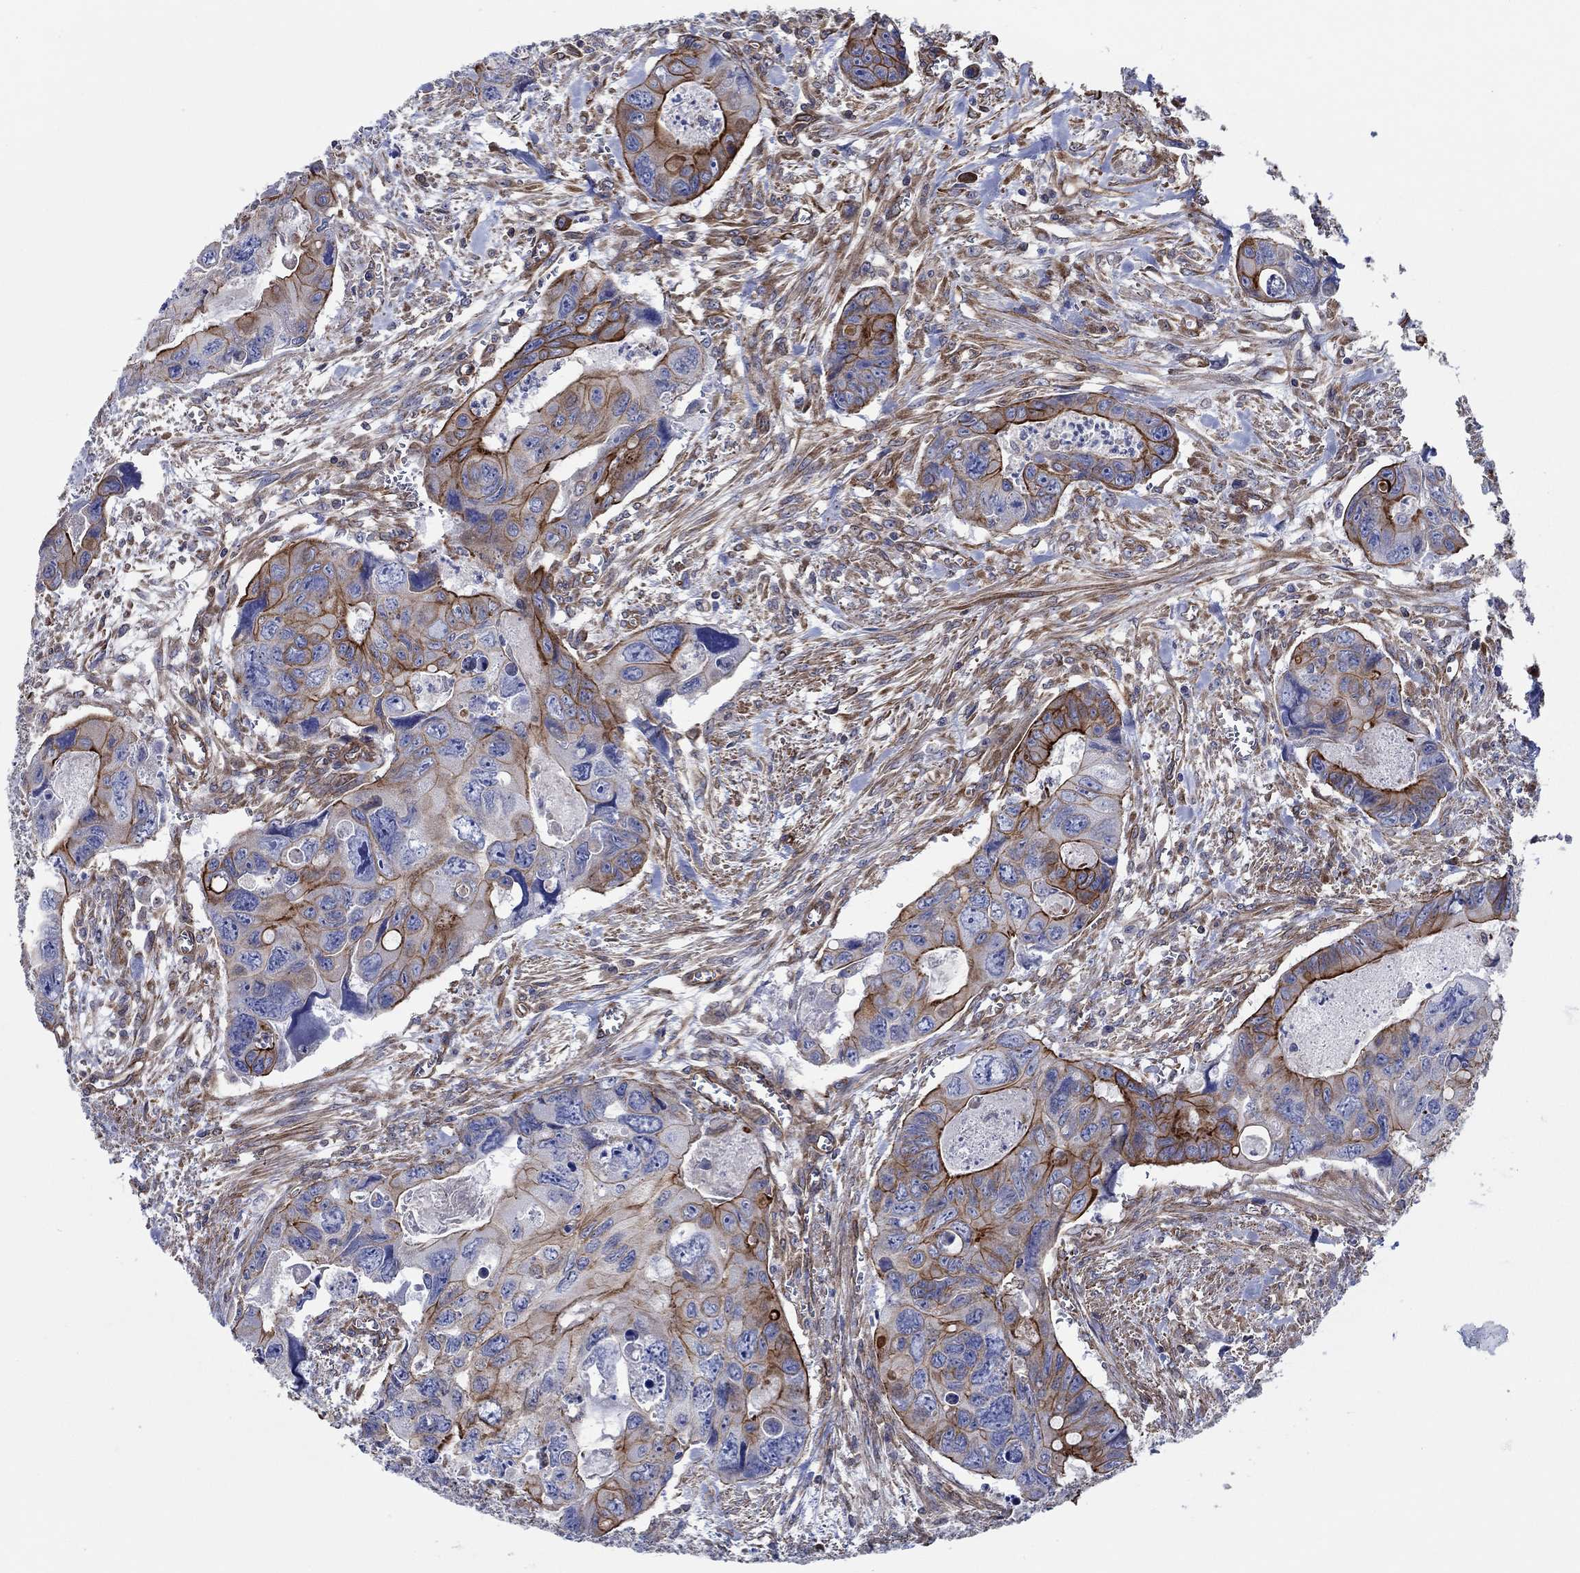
{"staining": {"intensity": "strong", "quantity": "25%-75%", "location": "cytoplasmic/membranous"}, "tissue": "colorectal cancer", "cell_type": "Tumor cells", "image_type": "cancer", "snomed": [{"axis": "morphology", "description": "Adenocarcinoma, NOS"}, {"axis": "topography", "description": "Rectum"}], "caption": "This is a micrograph of immunohistochemistry staining of colorectal cancer, which shows strong positivity in the cytoplasmic/membranous of tumor cells.", "gene": "FMN1", "patient": {"sex": "male", "age": 62}}